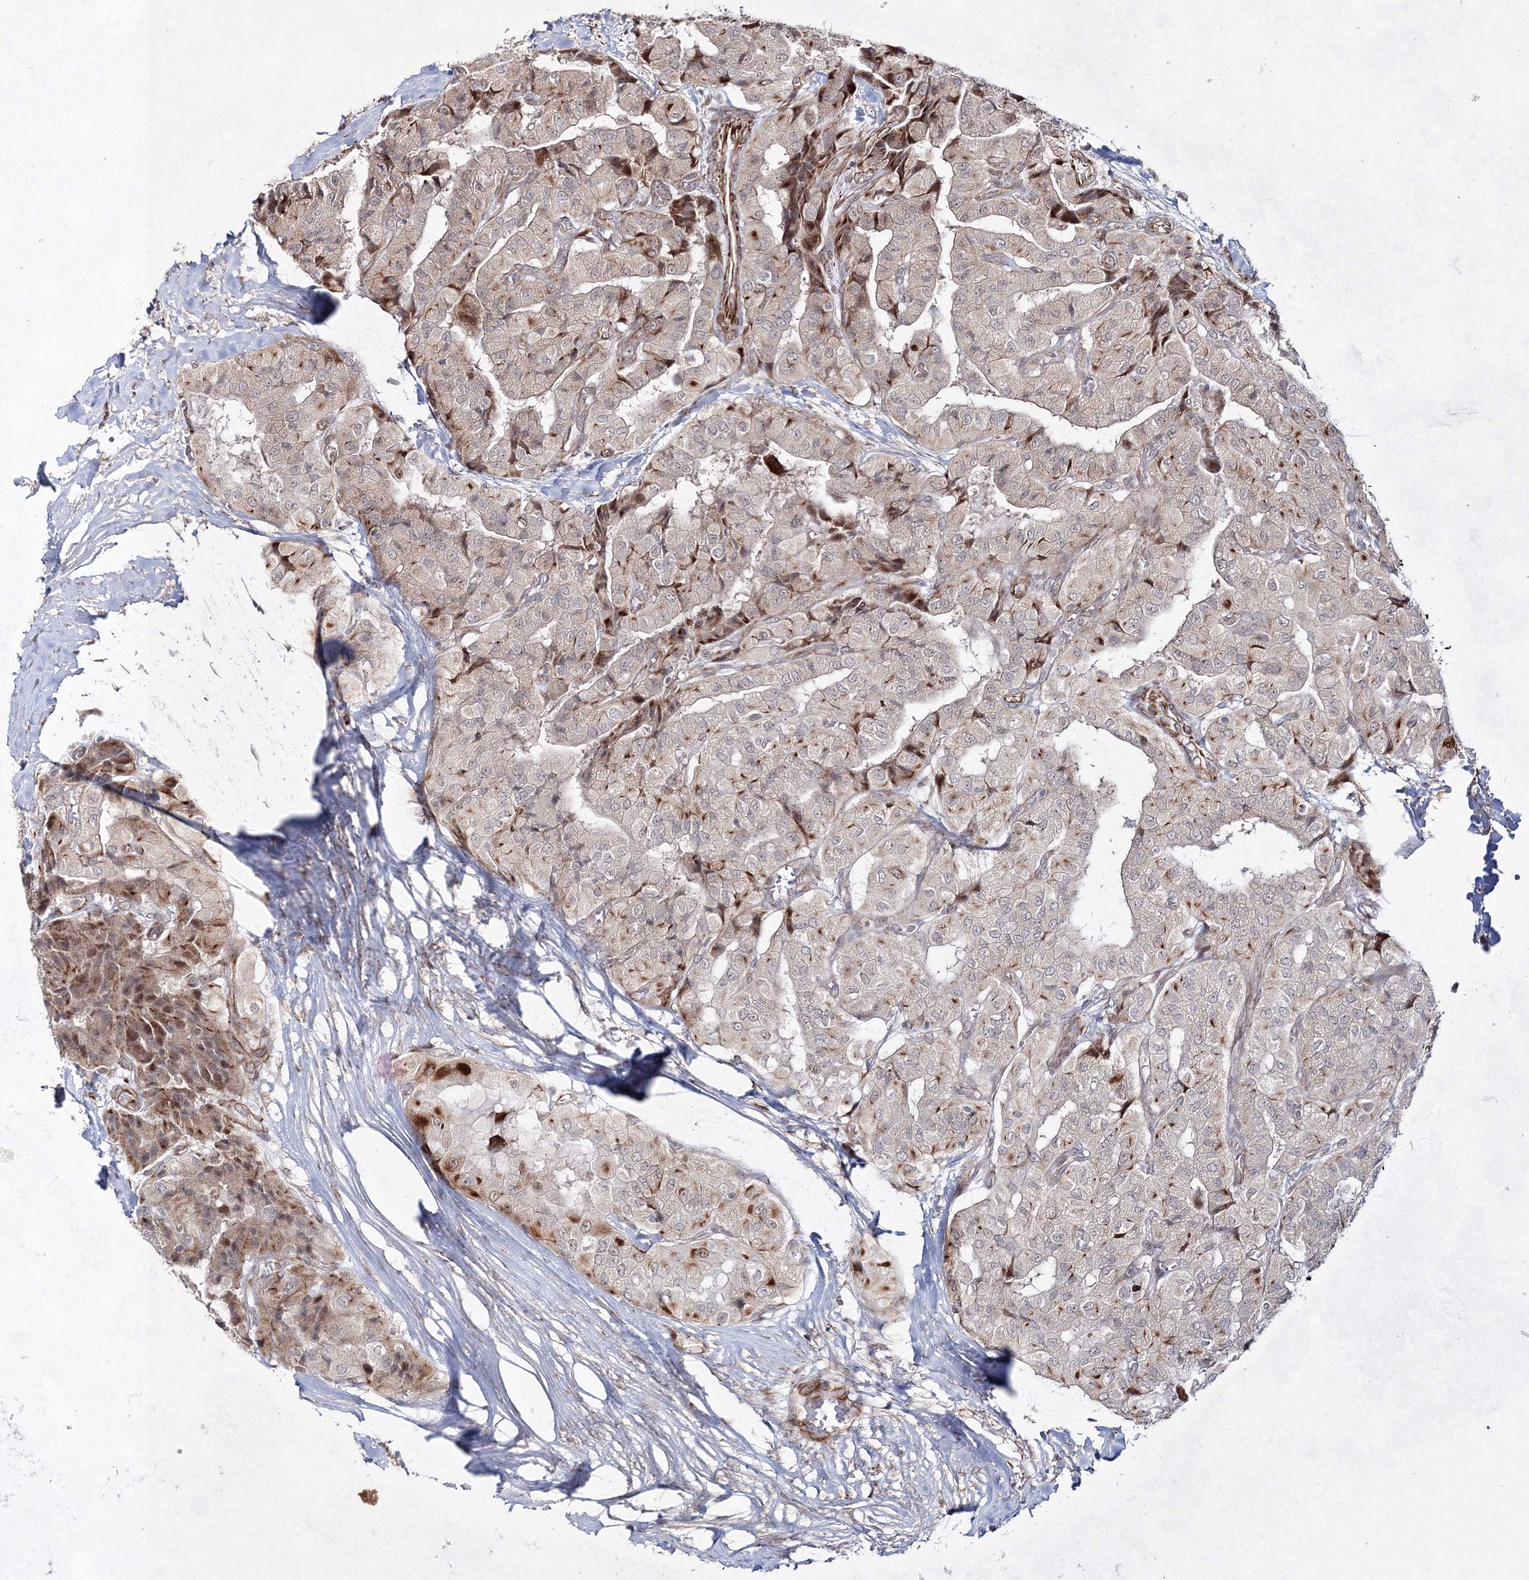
{"staining": {"intensity": "weak", "quantity": "25%-75%", "location": "cytoplasmic/membranous,nuclear"}, "tissue": "thyroid cancer", "cell_type": "Tumor cells", "image_type": "cancer", "snomed": [{"axis": "morphology", "description": "Papillary adenocarcinoma, NOS"}, {"axis": "topography", "description": "Thyroid gland"}], "caption": "This photomicrograph displays IHC staining of thyroid papillary adenocarcinoma, with low weak cytoplasmic/membranous and nuclear expression in approximately 25%-75% of tumor cells.", "gene": "SNIP1", "patient": {"sex": "female", "age": 59}}